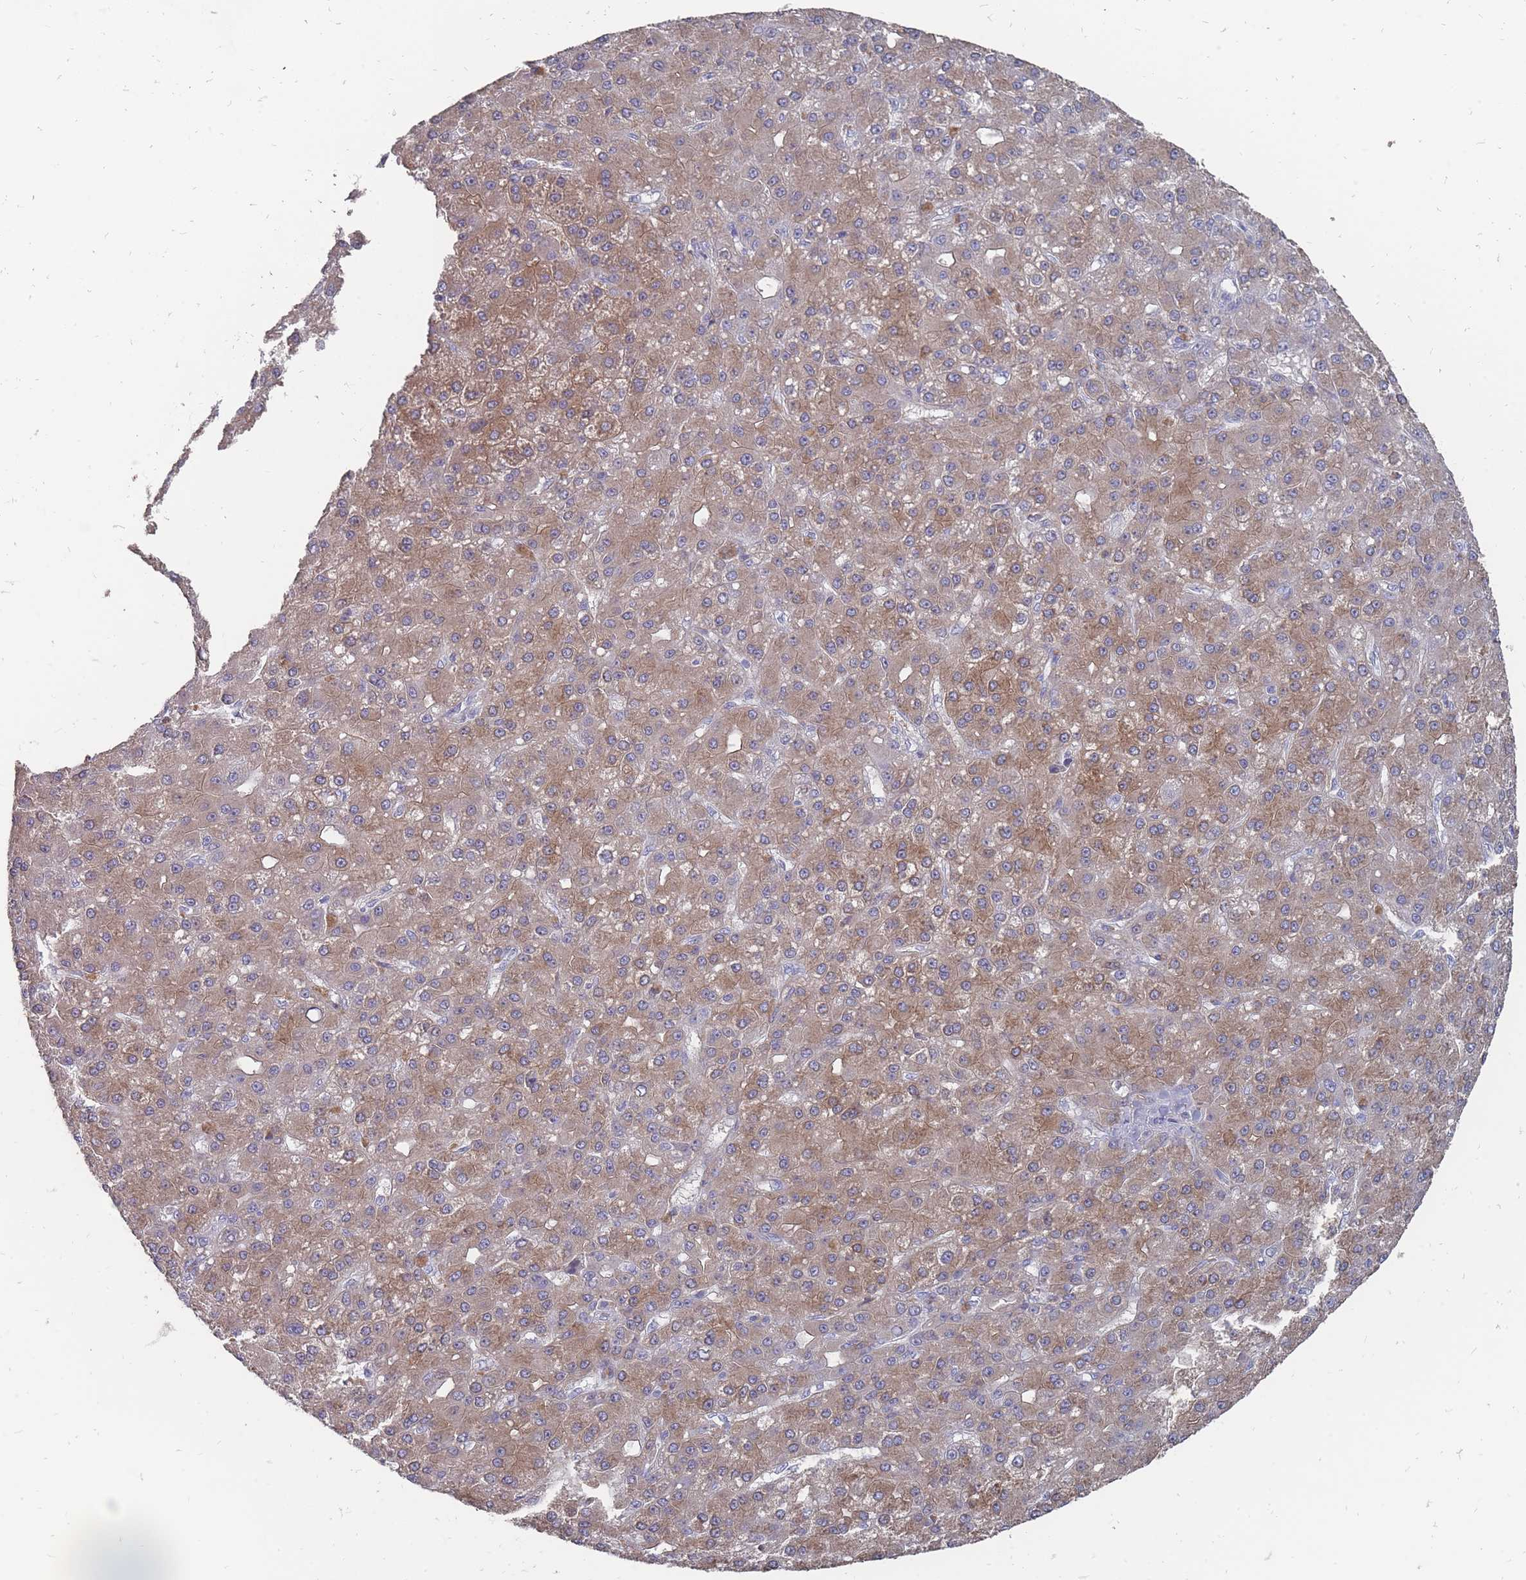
{"staining": {"intensity": "moderate", "quantity": ">75%", "location": "cytoplasmic/membranous"}, "tissue": "liver cancer", "cell_type": "Tumor cells", "image_type": "cancer", "snomed": [{"axis": "morphology", "description": "Carcinoma, Hepatocellular, NOS"}, {"axis": "topography", "description": "Liver"}], "caption": "Liver cancer (hepatocellular carcinoma) stained with a protein marker displays moderate staining in tumor cells.", "gene": "OTULINL", "patient": {"sex": "male", "age": 67}}